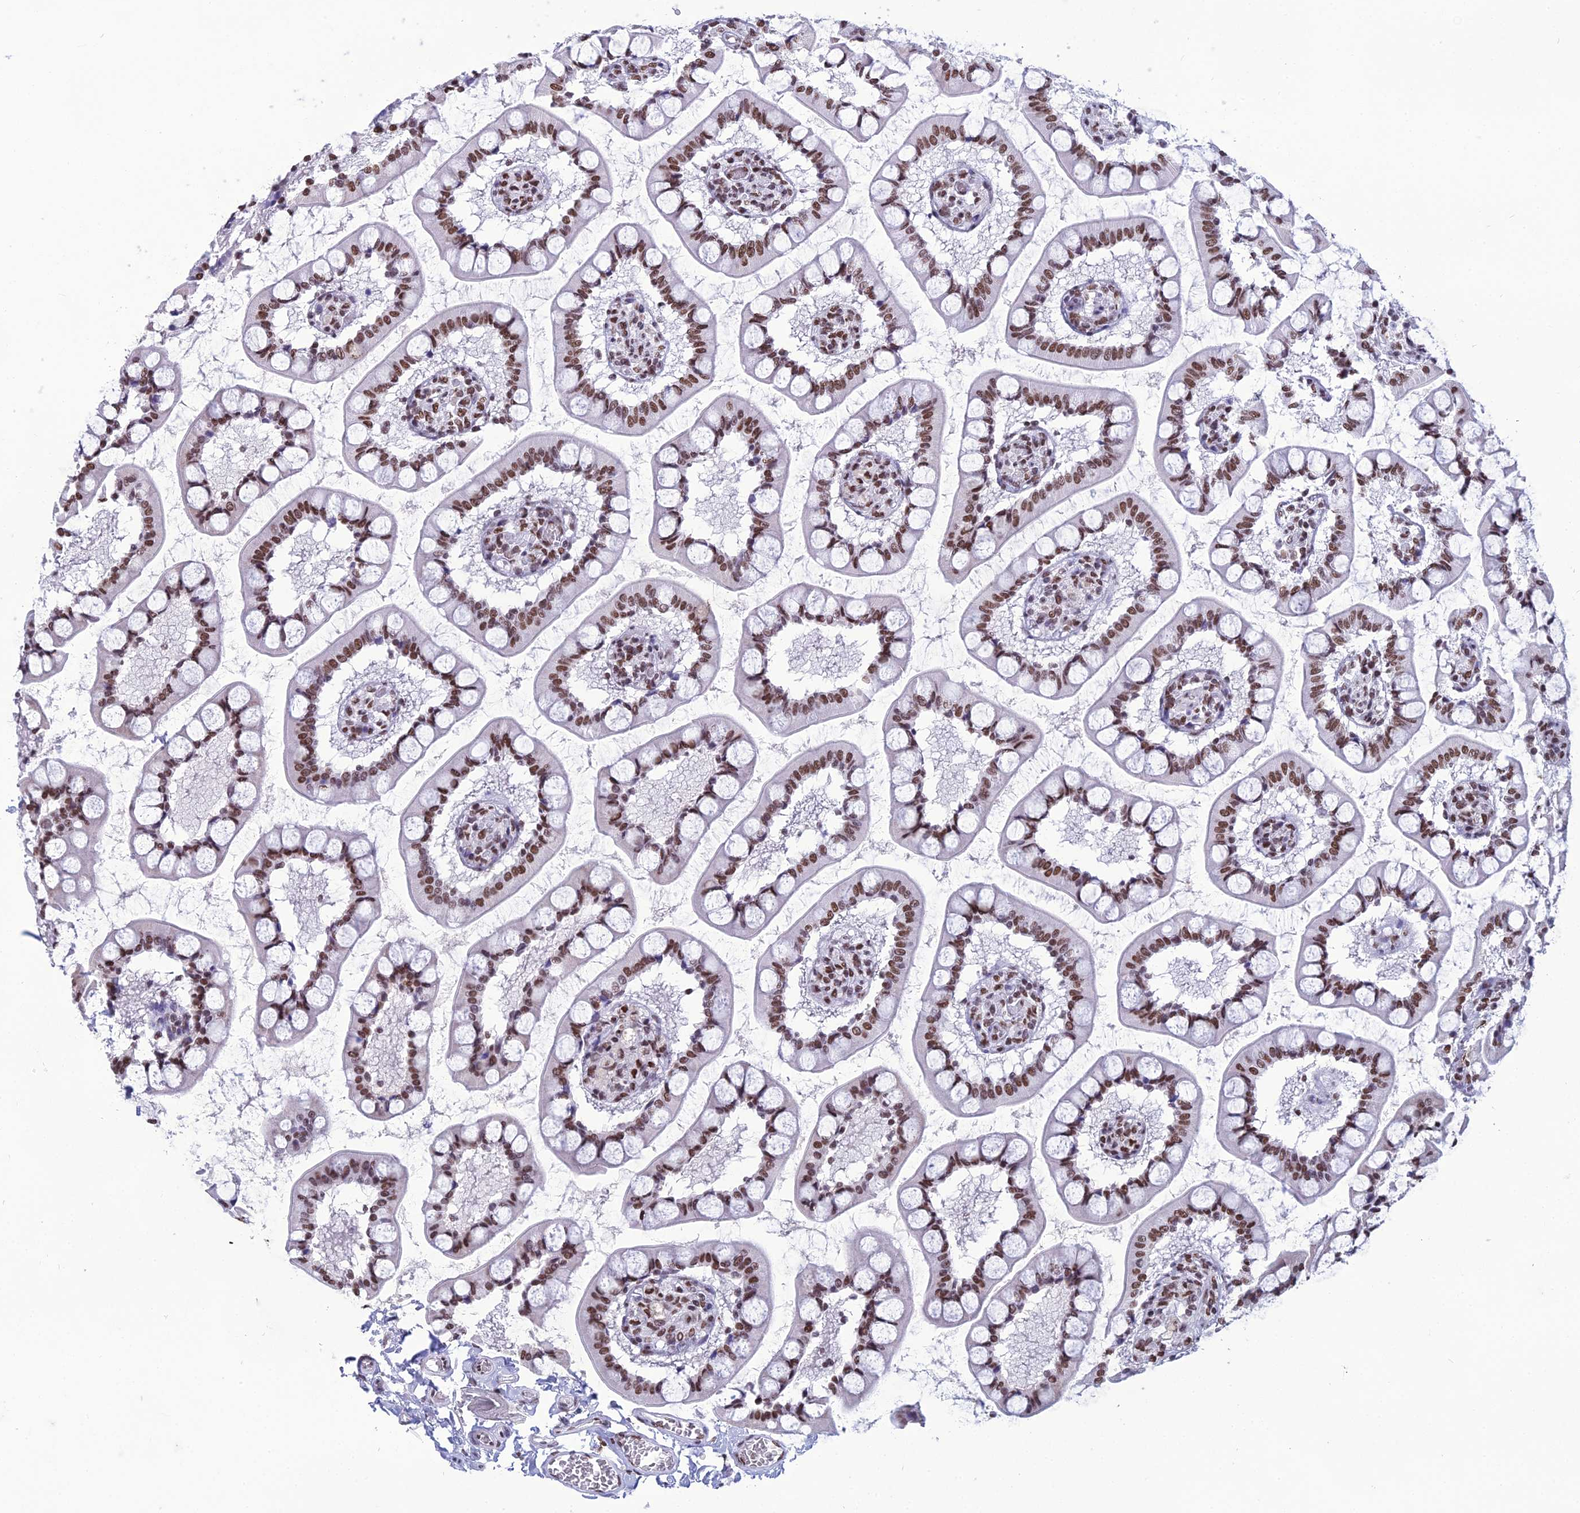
{"staining": {"intensity": "strong", "quantity": ">75%", "location": "nuclear"}, "tissue": "small intestine", "cell_type": "Glandular cells", "image_type": "normal", "snomed": [{"axis": "morphology", "description": "Normal tissue, NOS"}, {"axis": "topography", "description": "Small intestine"}], "caption": "Strong nuclear protein expression is seen in about >75% of glandular cells in small intestine. (Brightfield microscopy of DAB IHC at high magnification).", "gene": "PRAMEF12", "patient": {"sex": "male", "age": 52}}